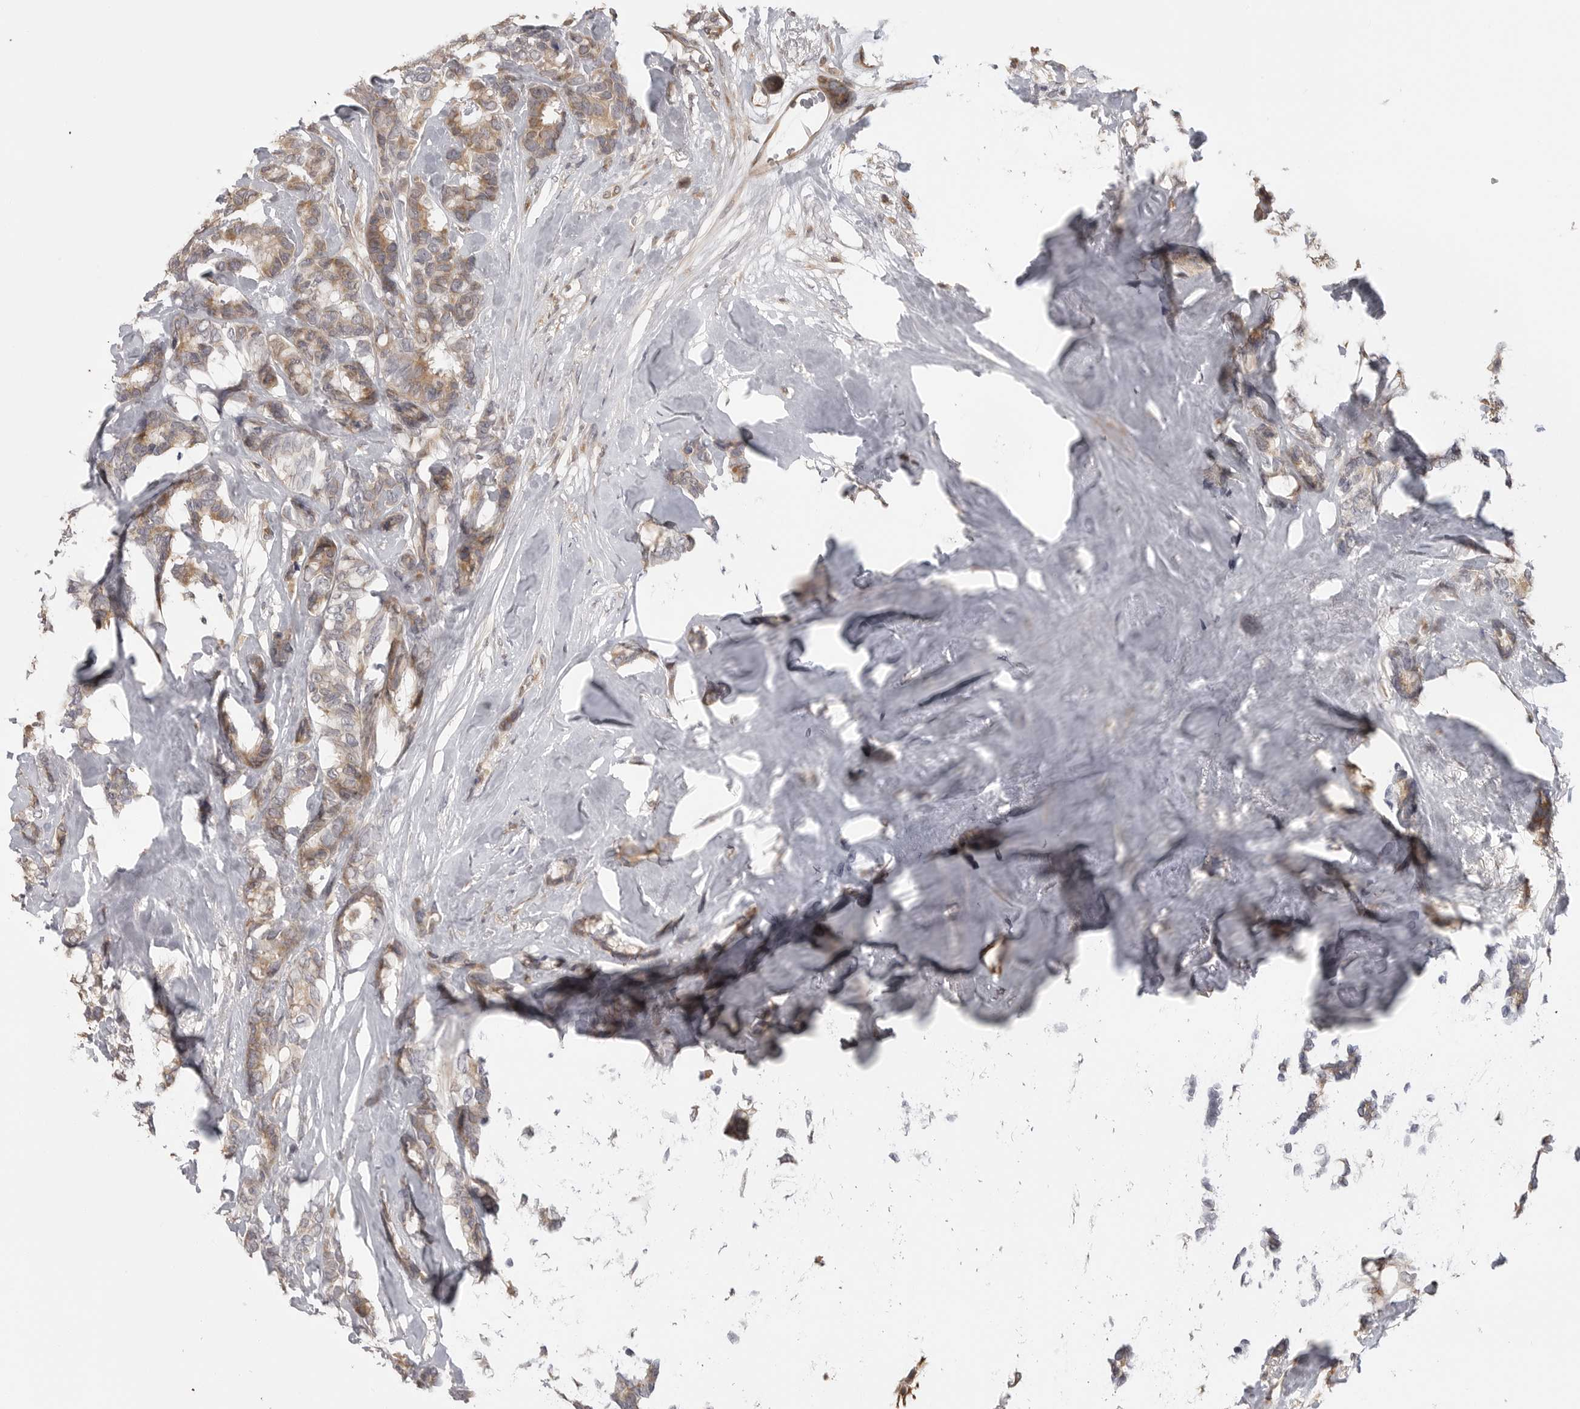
{"staining": {"intensity": "weak", "quantity": "25%-75%", "location": "cytoplasmic/membranous"}, "tissue": "breast cancer", "cell_type": "Tumor cells", "image_type": "cancer", "snomed": [{"axis": "morphology", "description": "Duct carcinoma"}, {"axis": "topography", "description": "Breast"}], "caption": "Weak cytoplasmic/membranous protein staining is identified in about 25%-75% of tumor cells in breast cancer. (DAB (3,3'-diaminobenzidine) = brown stain, brightfield microscopy at high magnification).", "gene": "IDO1", "patient": {"sex": "female", "age": 87}}